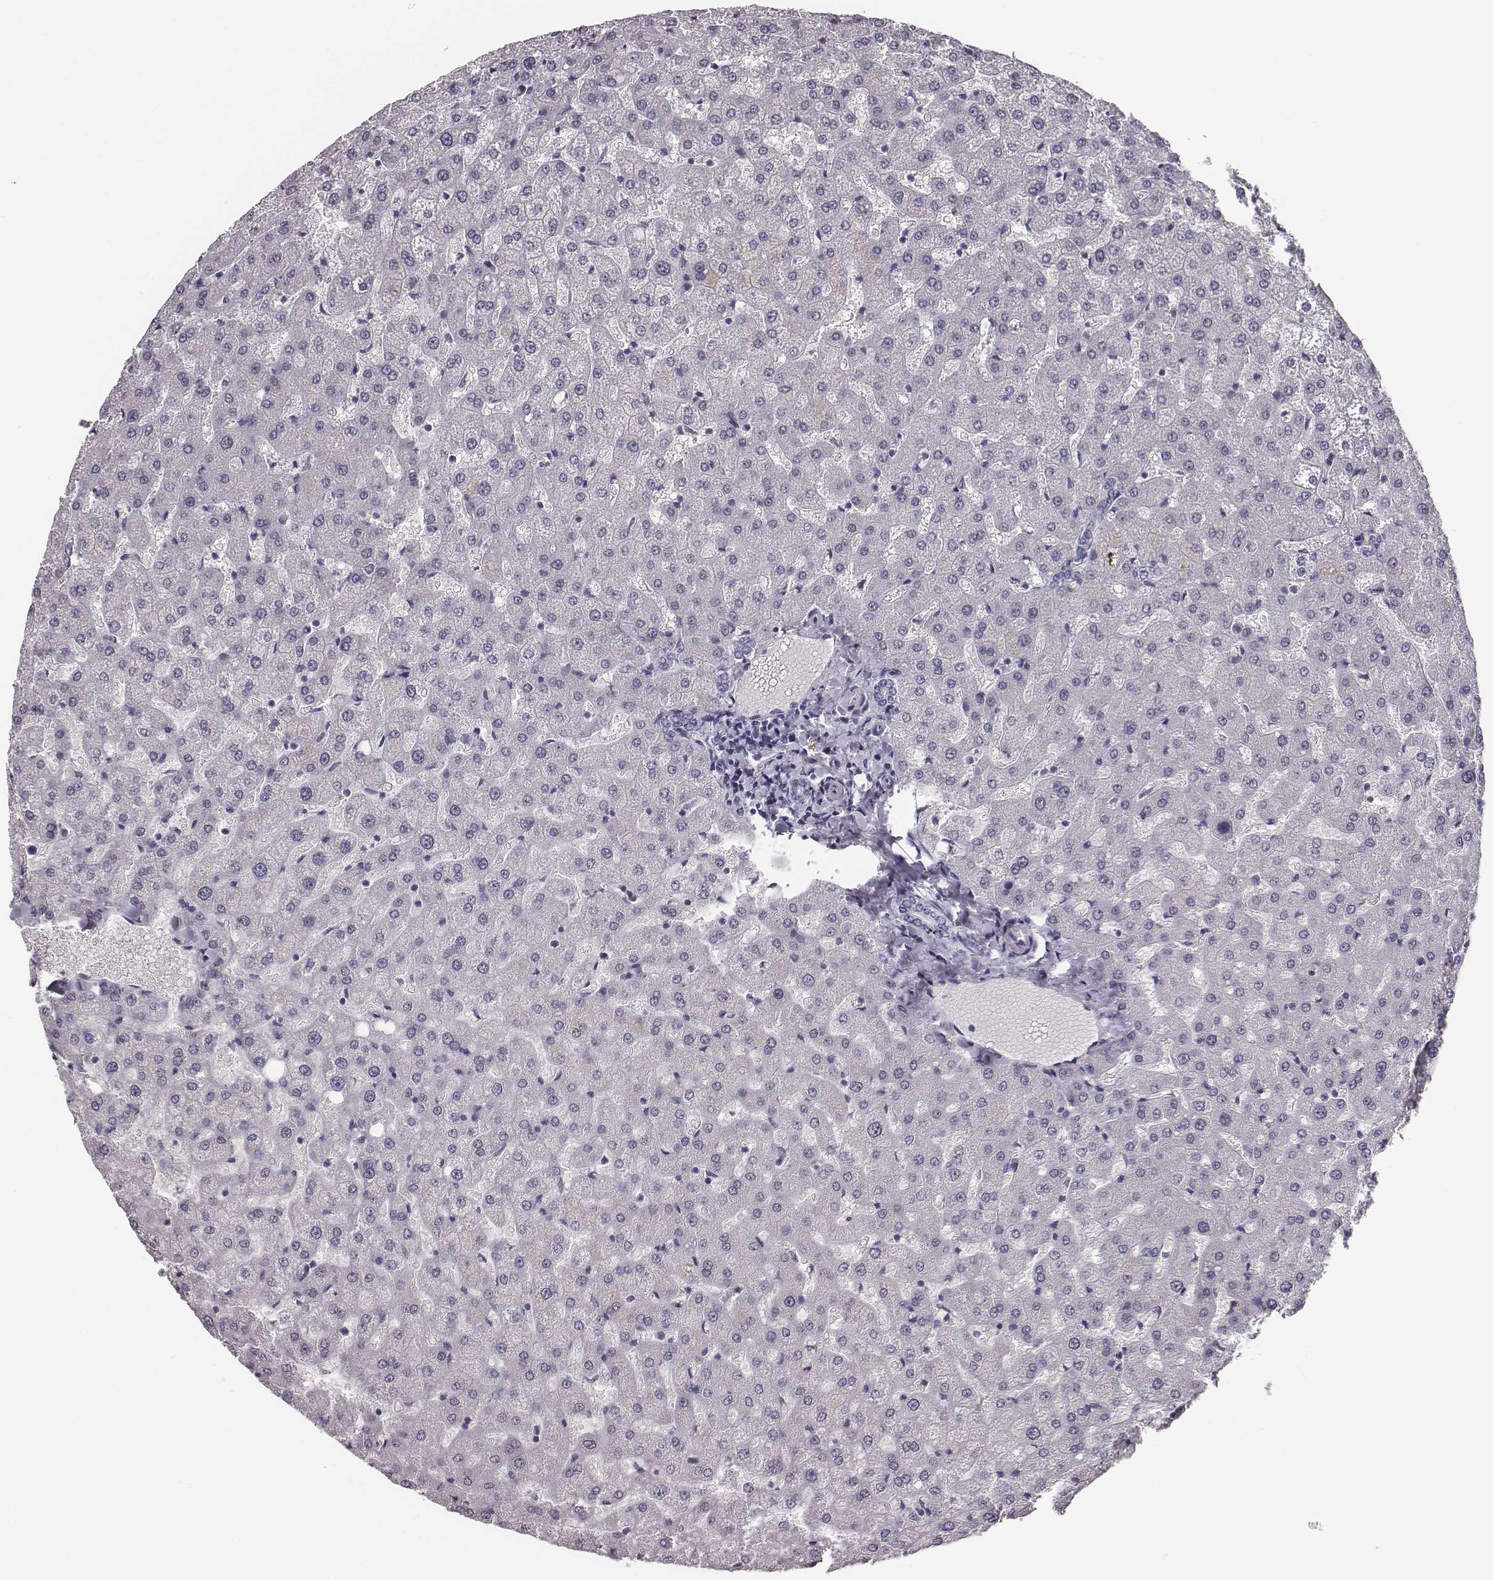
{"staining": {"intensity": "negative", "quantity": "none", "location": "none"}, "tissue": "liver", "cell_type": "Cholangiocytes", "image_type": "normal", "snomed": [{"axis": "morphology", "description": "Normal tissue, NOS"}, {"axis": "topography", "description": "Liver"}], "caption": "A micrograph of human liver is negative for staining in cholangiocytes. (Immunohistochemistry, brightfield microscopy, high magnification).", "gene": "CSH1", "patient": {"sex": "female", "age": 50}}